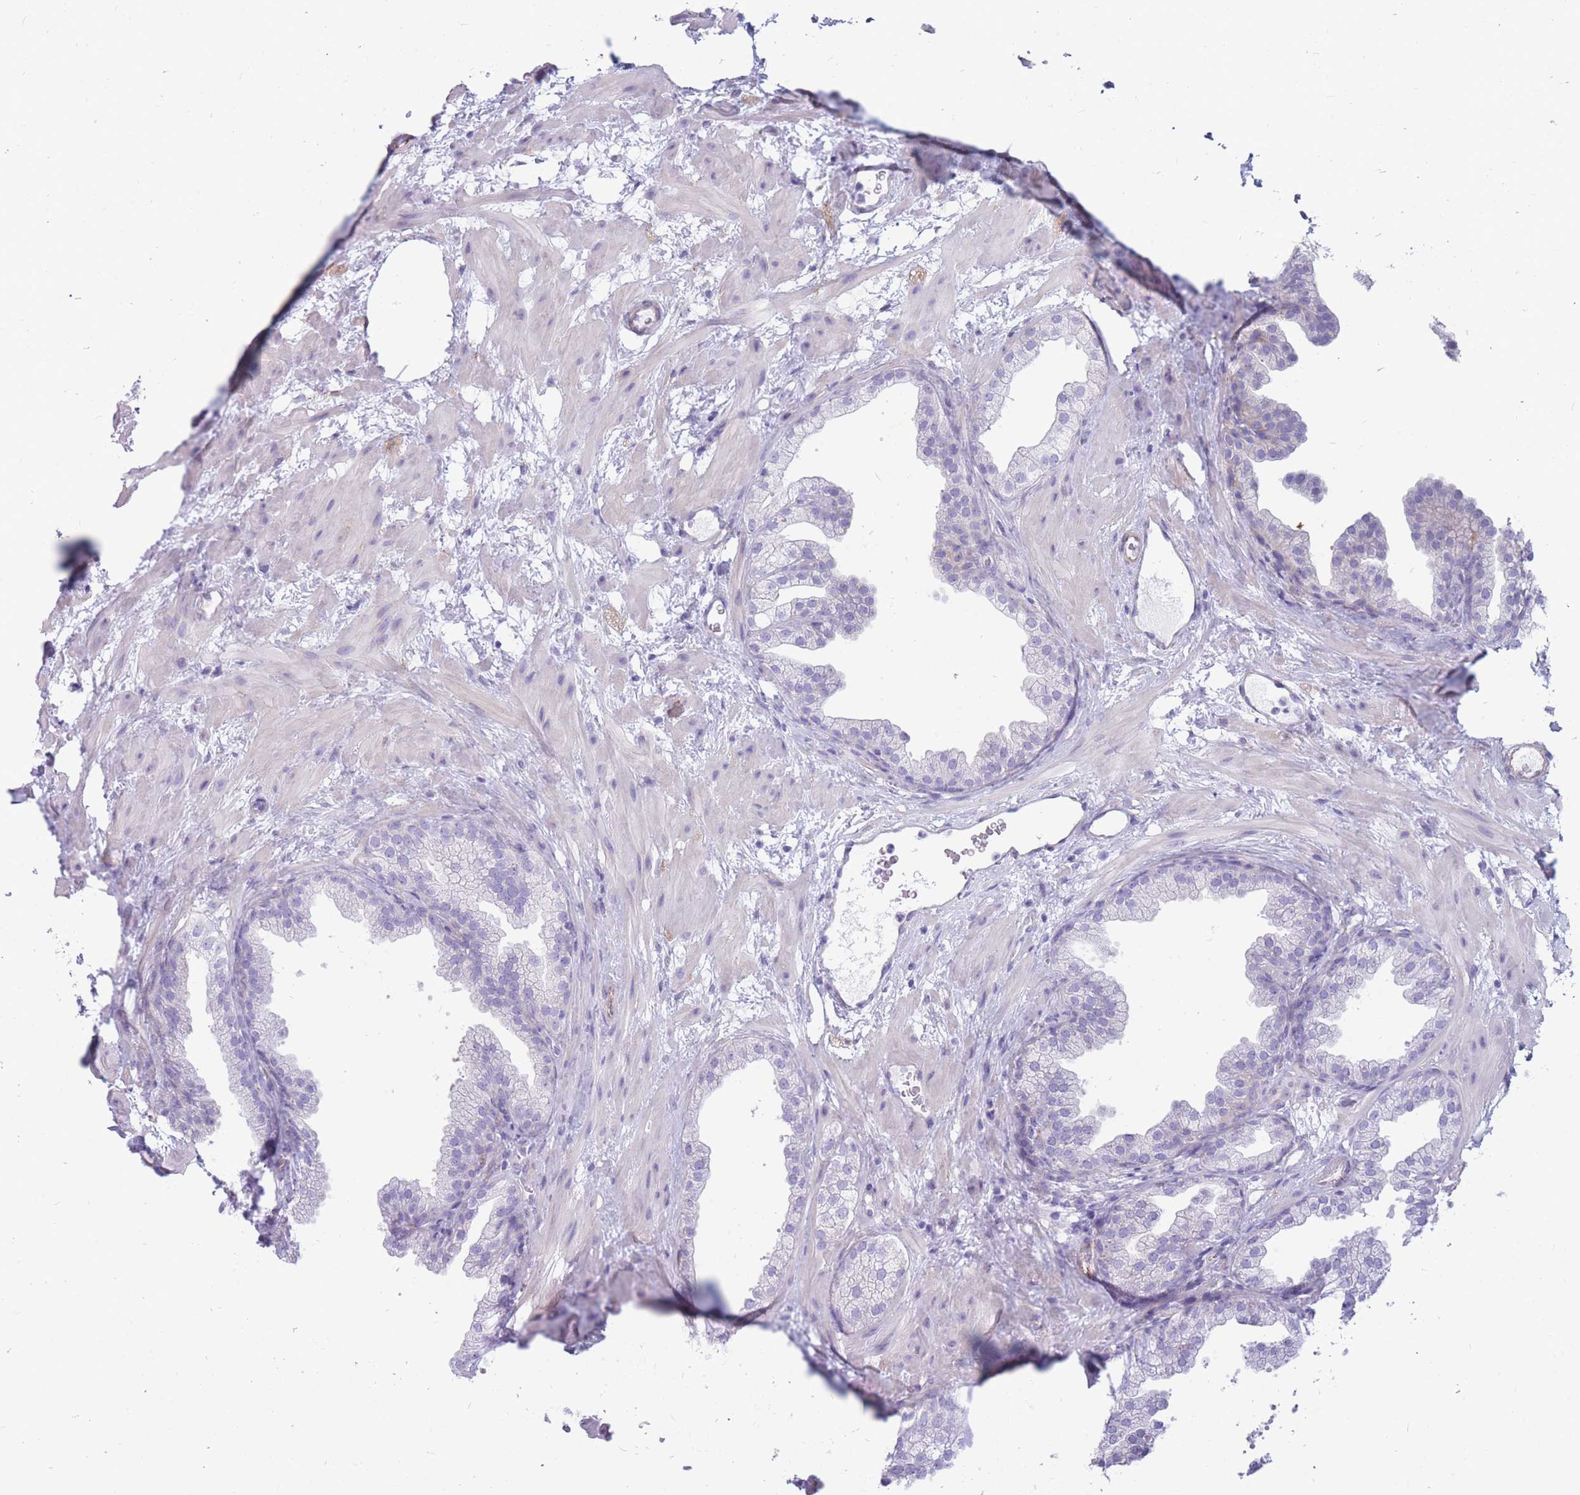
{"staining": {"intensity": "negative", "quantity": "none", "location": "none"}, "tissue": "prostate", "cell_type": "Glandular cells", "image_type": "normal", "snomed": [{"axis": "morphology", "description": "Normal tissue, NOS"}, {"axis": "topography", "description": "Prostate"}], "caption": "High power microscopy micrograph of an IHC micrograph of unremarkable prostate, revealing no significant positivity in glandular cells.", "gene": "MTSS2", "patient": {"sex": "male", "age": 37}}